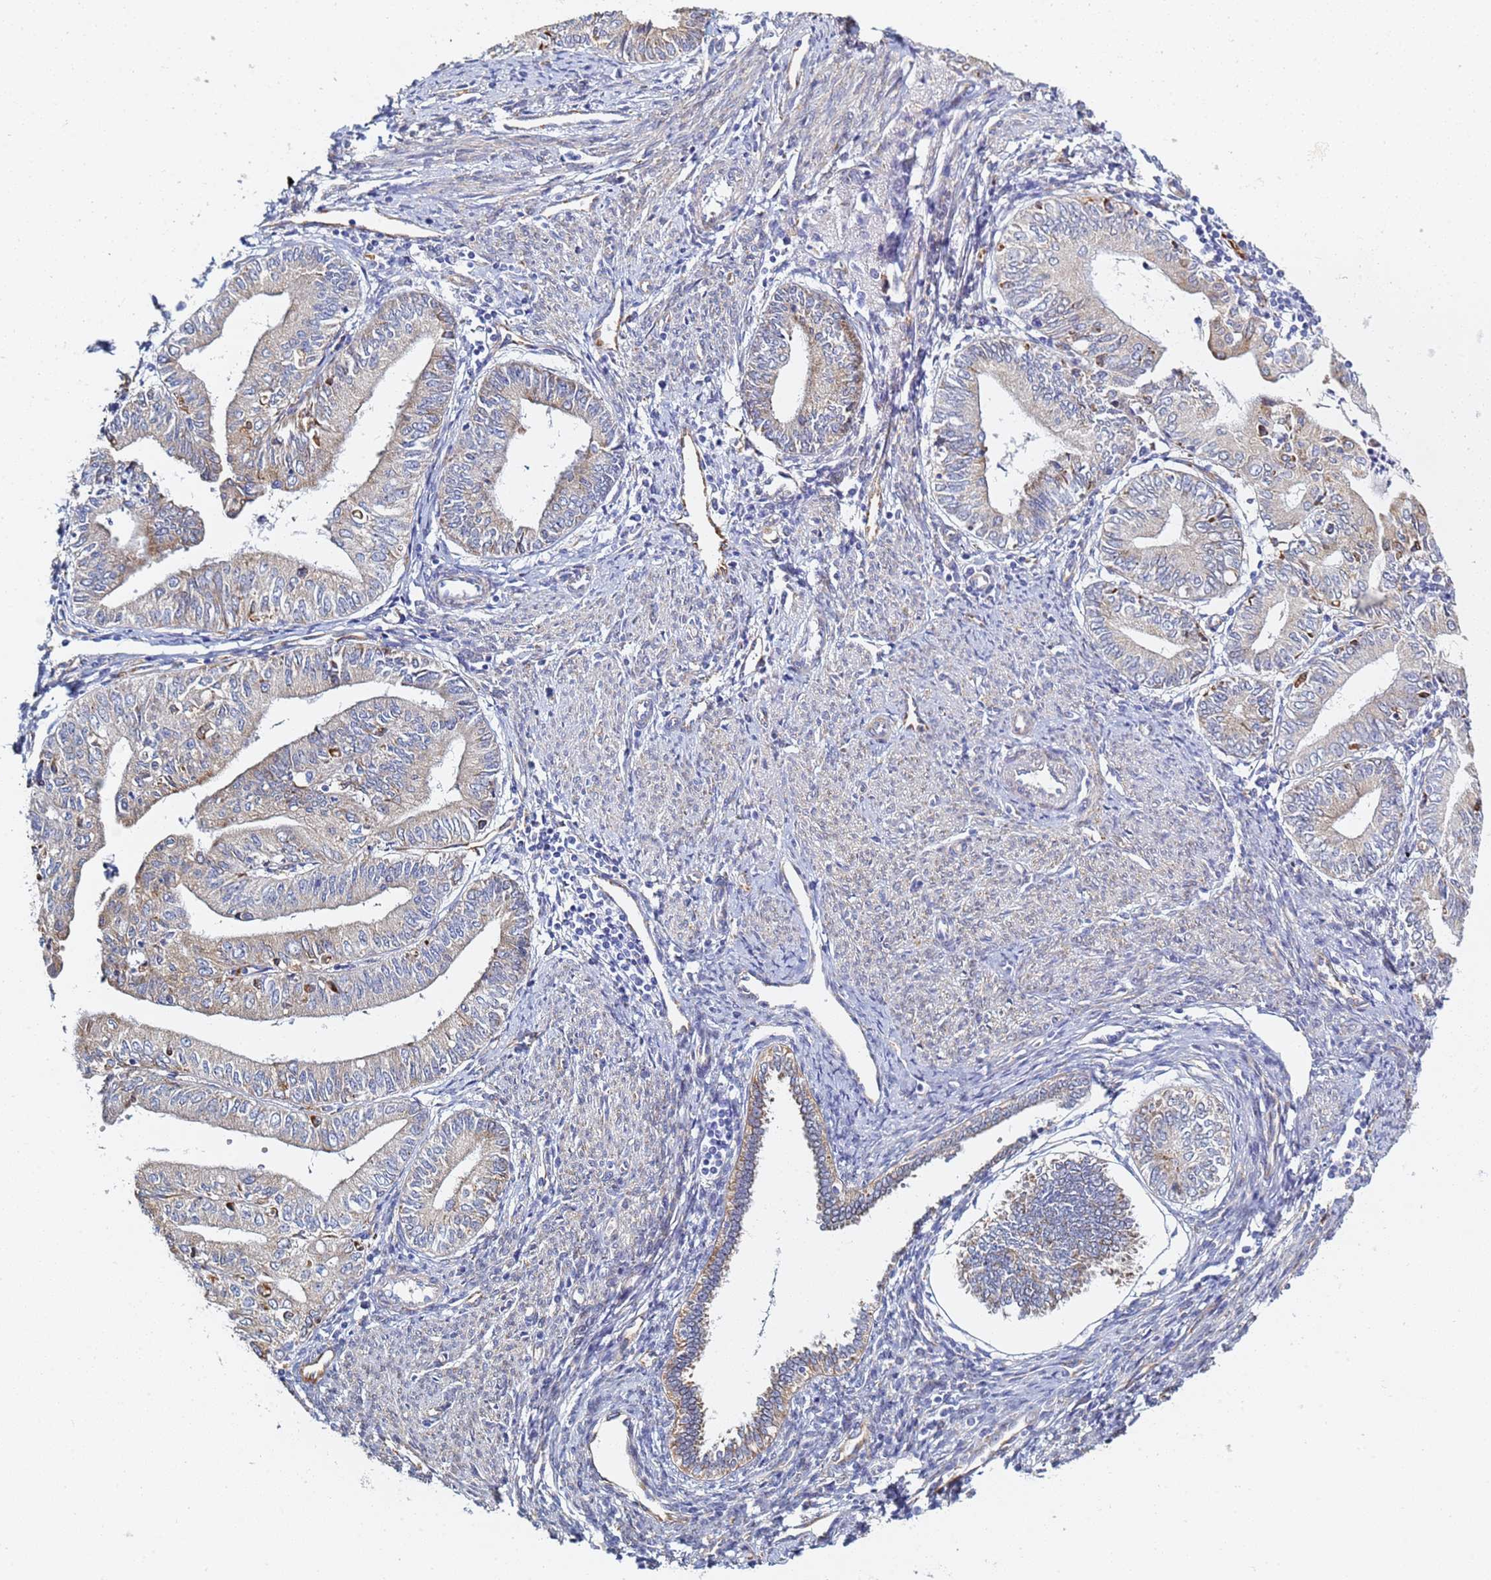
{"staining": {"intensity": "moderate", "quantity": "<25%", "location": "cytoplasmic/membranous"}, "tissue": "endometrial cancer", "cell_type": "Tumor cells", "image_type": "cancer", "snomed": [{"axis": "morphology", "description": "Adenocarcinoma, NOS"}, {"axis": "topography", "description": "Endometrium"}], "caption": "Immunohistochemical staining of endometrial adenocarcinoma demonstrates moderate cytoplasmic/membranous protein staining in about <25% of tumor cells. The staining was performed using DAB, with brown indicating positive protein expression. Nuclei are stained blue with hematoxylin.", "gene": "GDAP2", "patient": {"sex": "female", "age": 66}}